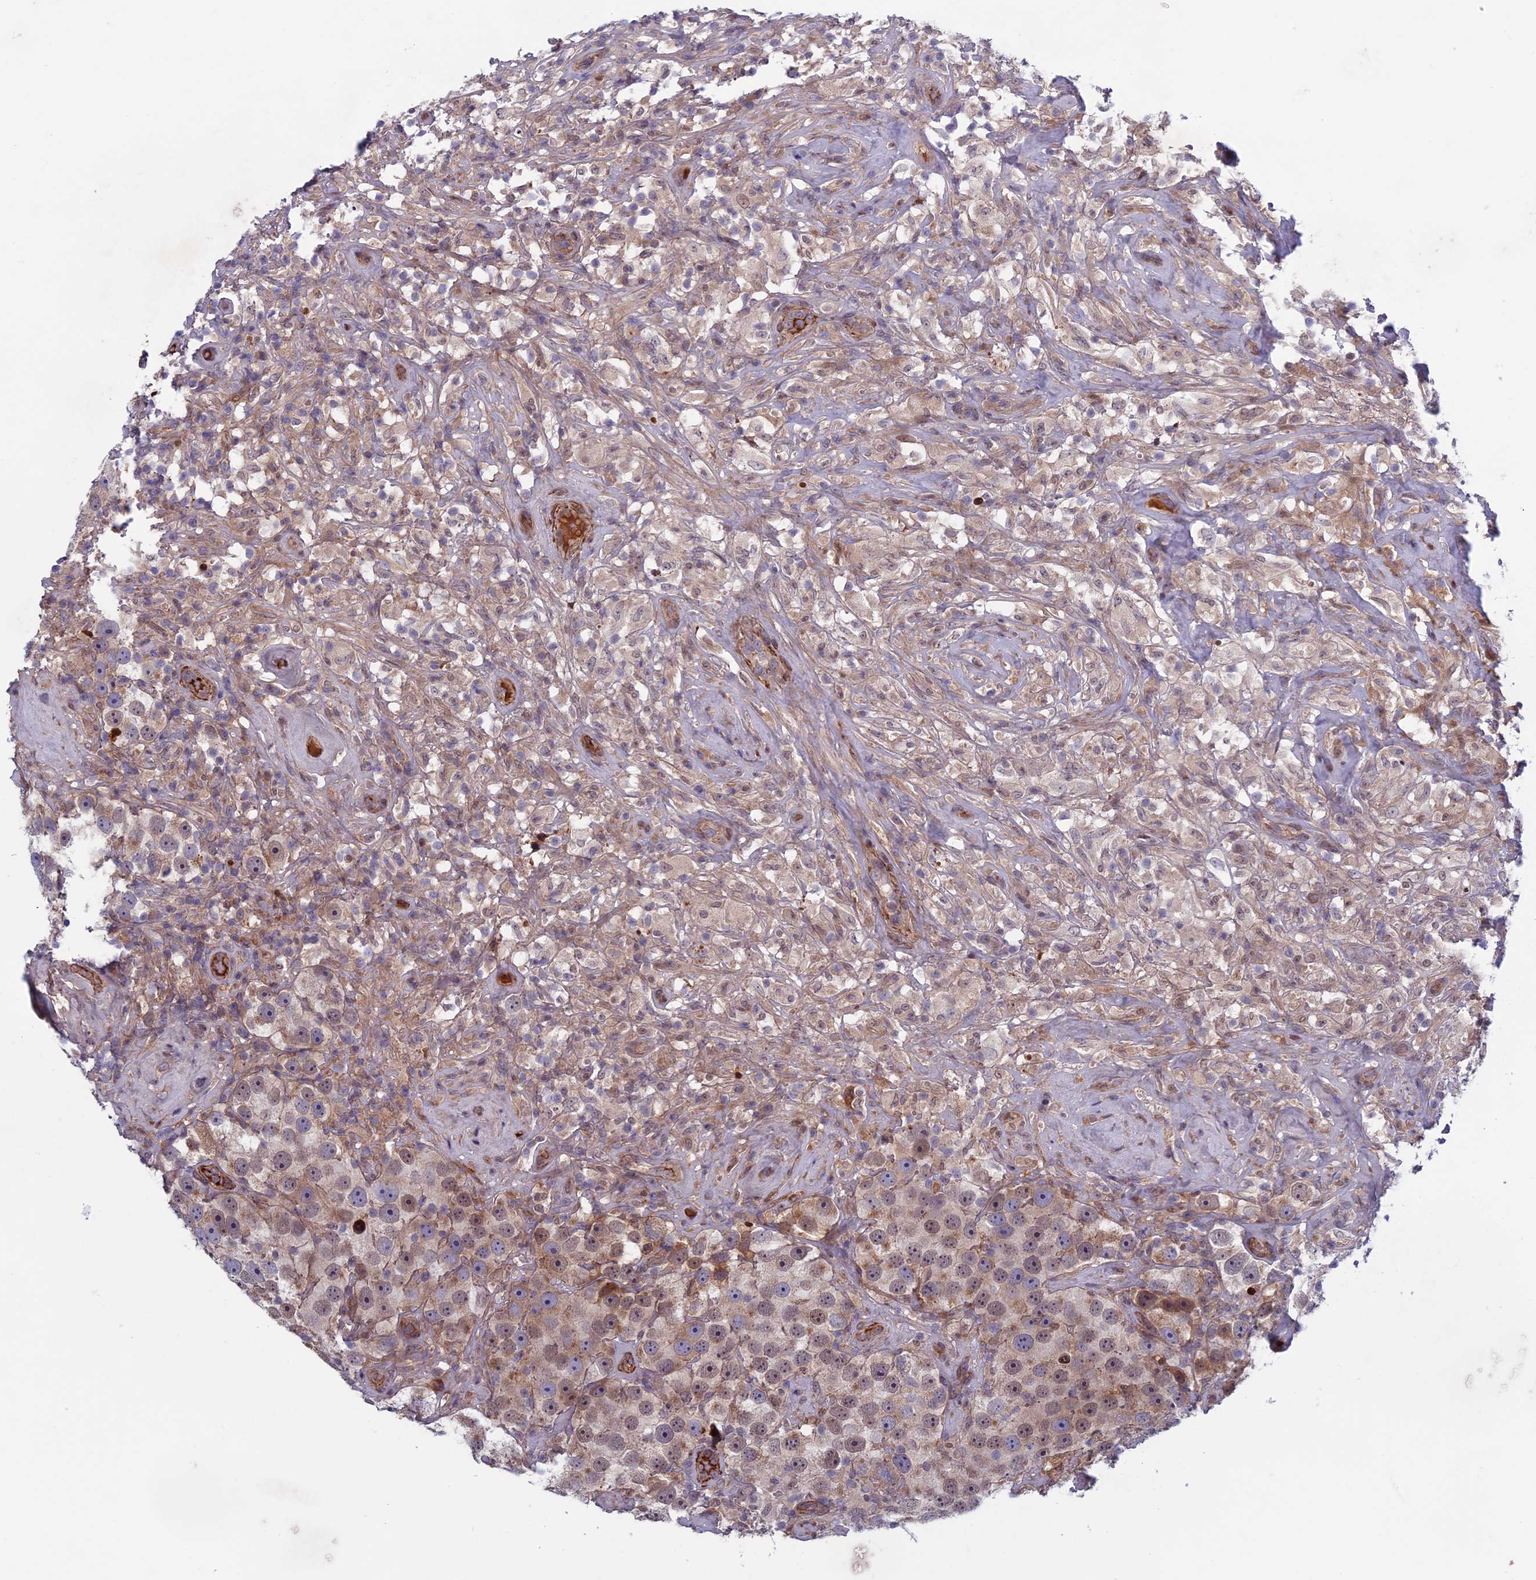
{"staining": {"intensity": "weak", "quantity": "25%-75%", "location": "cytoplasmic/membranous,nuclear"}, "tissue": "testis cancer", "cell_type": "Tumor cells", "image_type": "cancer", "snomed": [{"axis": "morphology", "description": "Seminoma, NOS"}, {"axis": "topography", "description": "Testis"}], "caption": "Immunohistochemistry (IHC) of human testis cancer (seminoma) demonstrates low levels of weak cytoplasmic/membranous and nuclear expression in about 25%-75% of tumor cells.", "gene": "FADS1", "patient": {"sex": "male", "age": 49}}